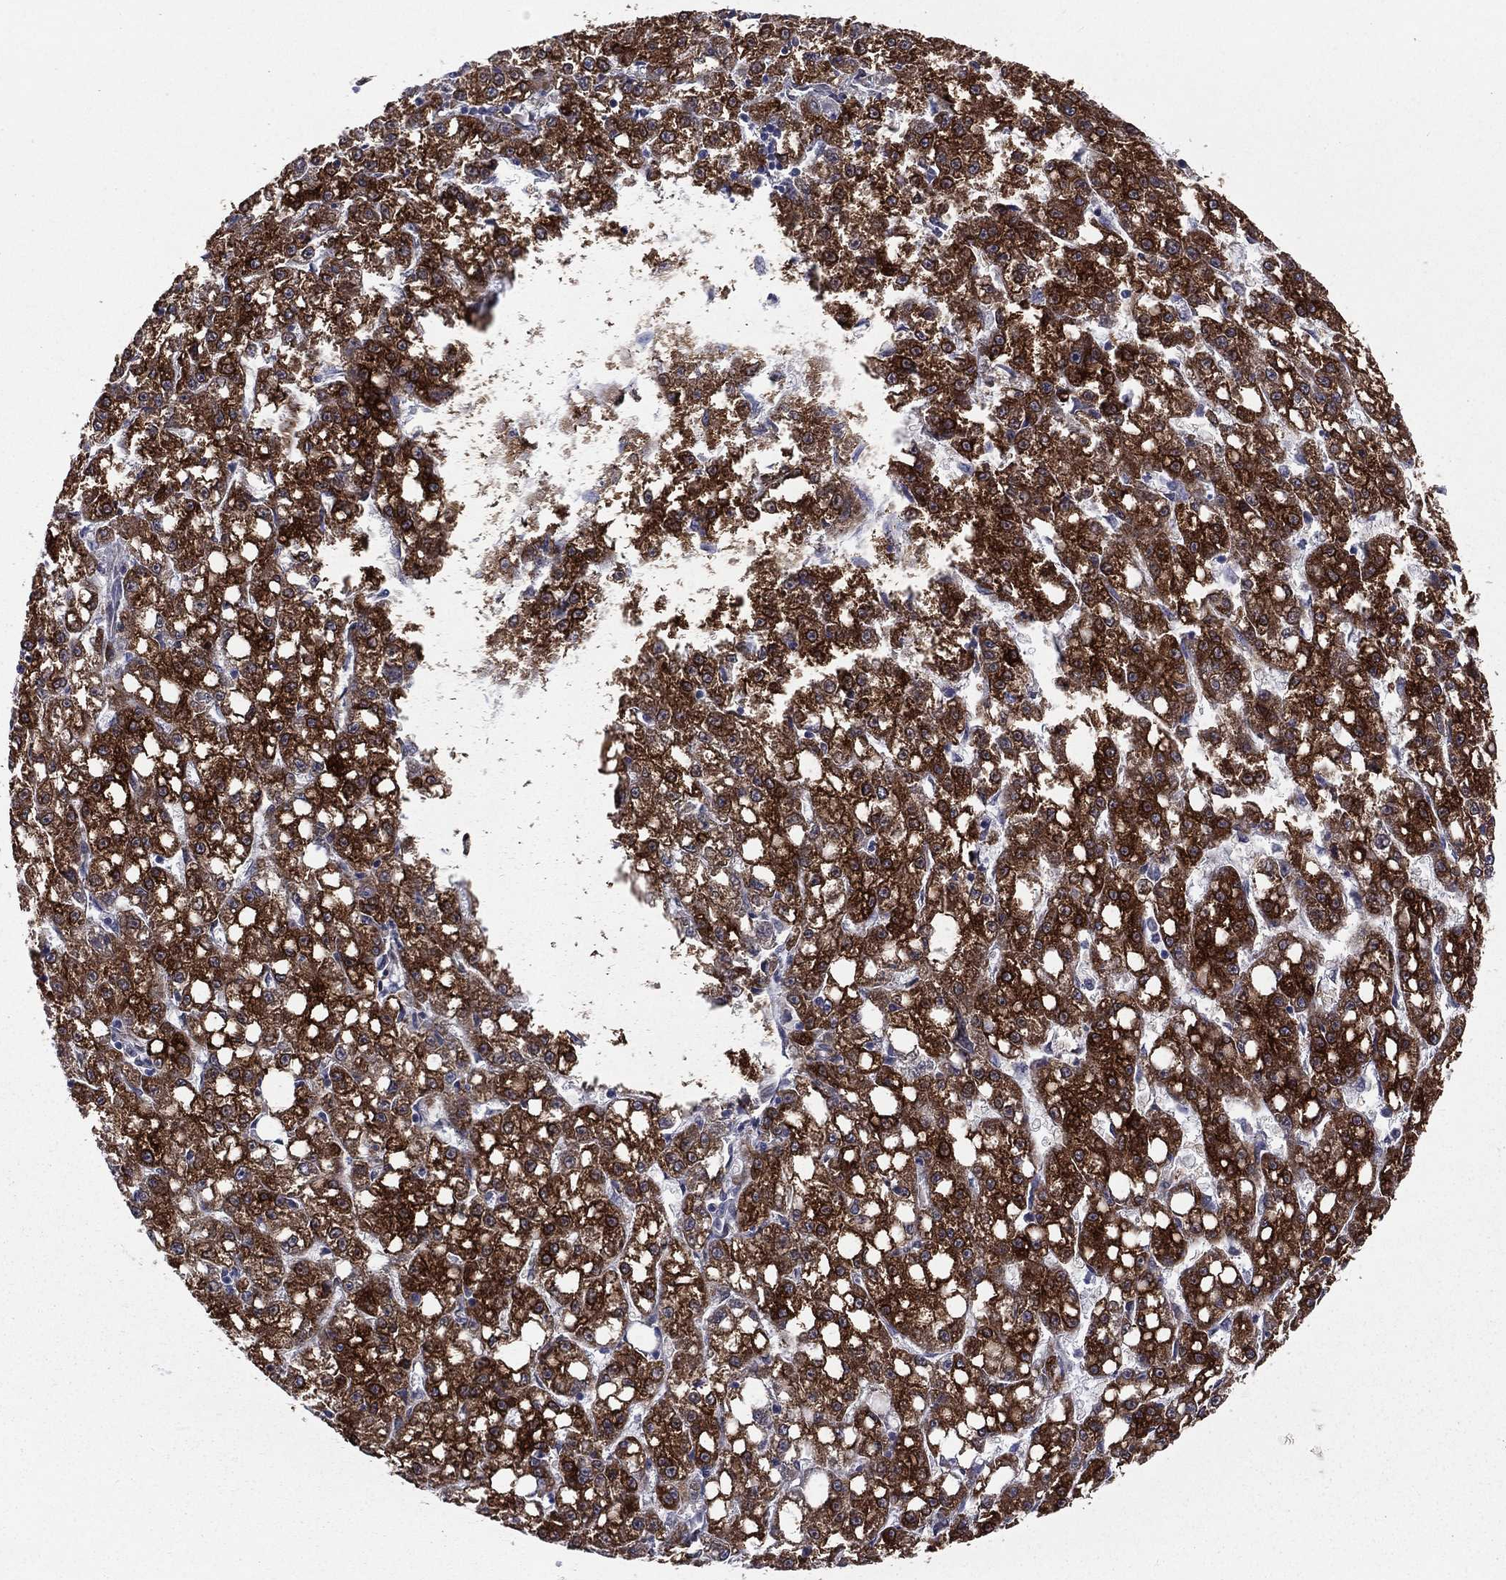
{"staining": {"intensity": "strong", "quantity": ">75%", "location": "cytoplasmic/membranous"}, "tissue": "liver cancer", "cell_type": "Tumor cells", "image_type": "cancer", "snomed": [{"axis": "morphology", "description": "Carcinoma, Hepatocellular, NOS"}, {"axis": "topography", "description": "Liver"}], "caption": "Strong cytoplasmic/membranous staining for a protein is present in approximately >75% of tumor cells of liver cancer using immunohistochemistry (IHC).", "gene": "PGRMC1", "patient": {"sex": "female", "age": 65}}